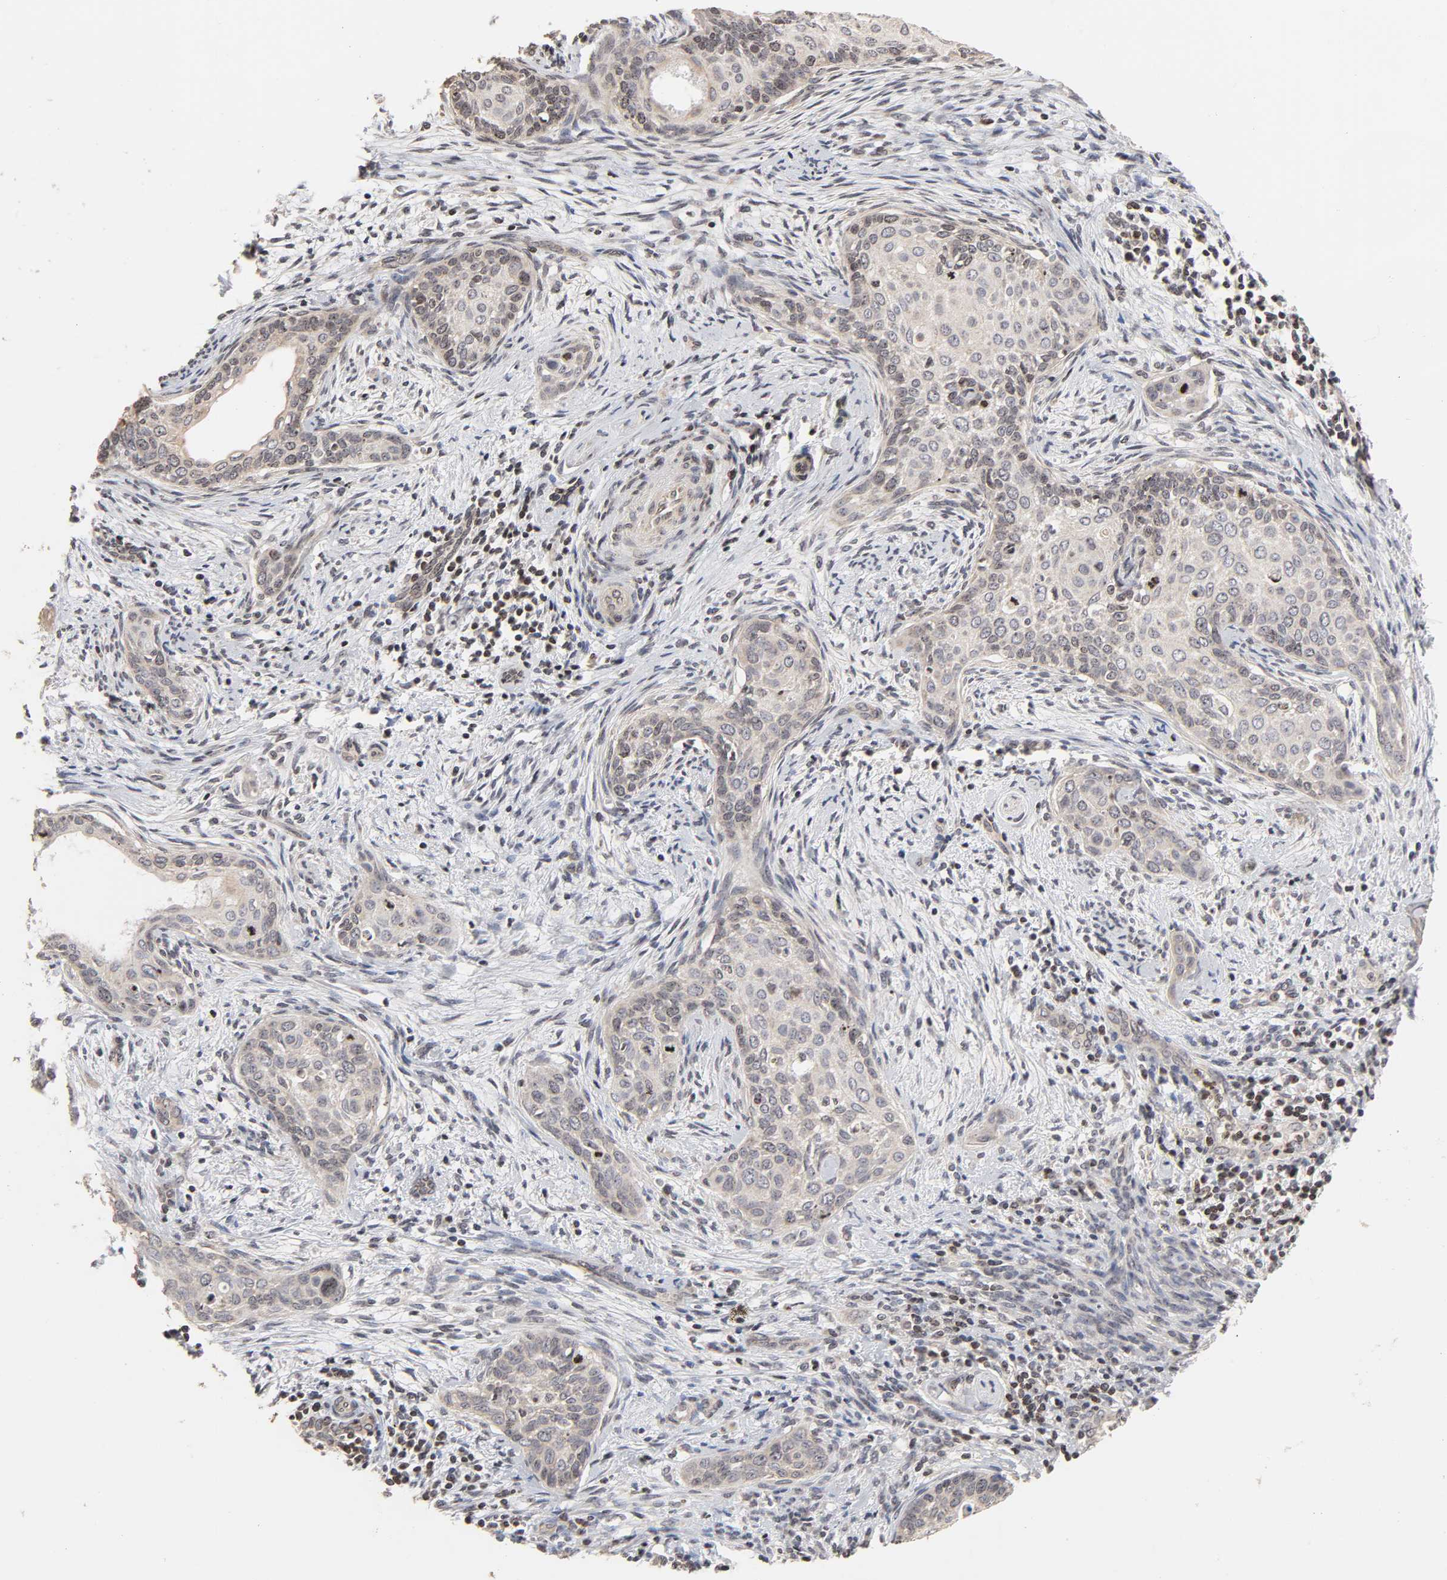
{"staining": {"intensity": "negative", "quantity": "none", "location": "none"}, "tissue": "cervical cancer", "cell_type": "Tumor cells", "image_type": "cancer", "snomed": [{"axis": "morphology", "description": "Squamous cell carcinoma, NOS"}, {"axis": "topography", "description": "Cervix"}], "caption": "Tumor cells show no significant positivity in cervical cancer. (Brightfield microscopy of DAB IHC at high magnification).", "gene": "ZNF473", "patient": {"sex": "female", "age": 33}}